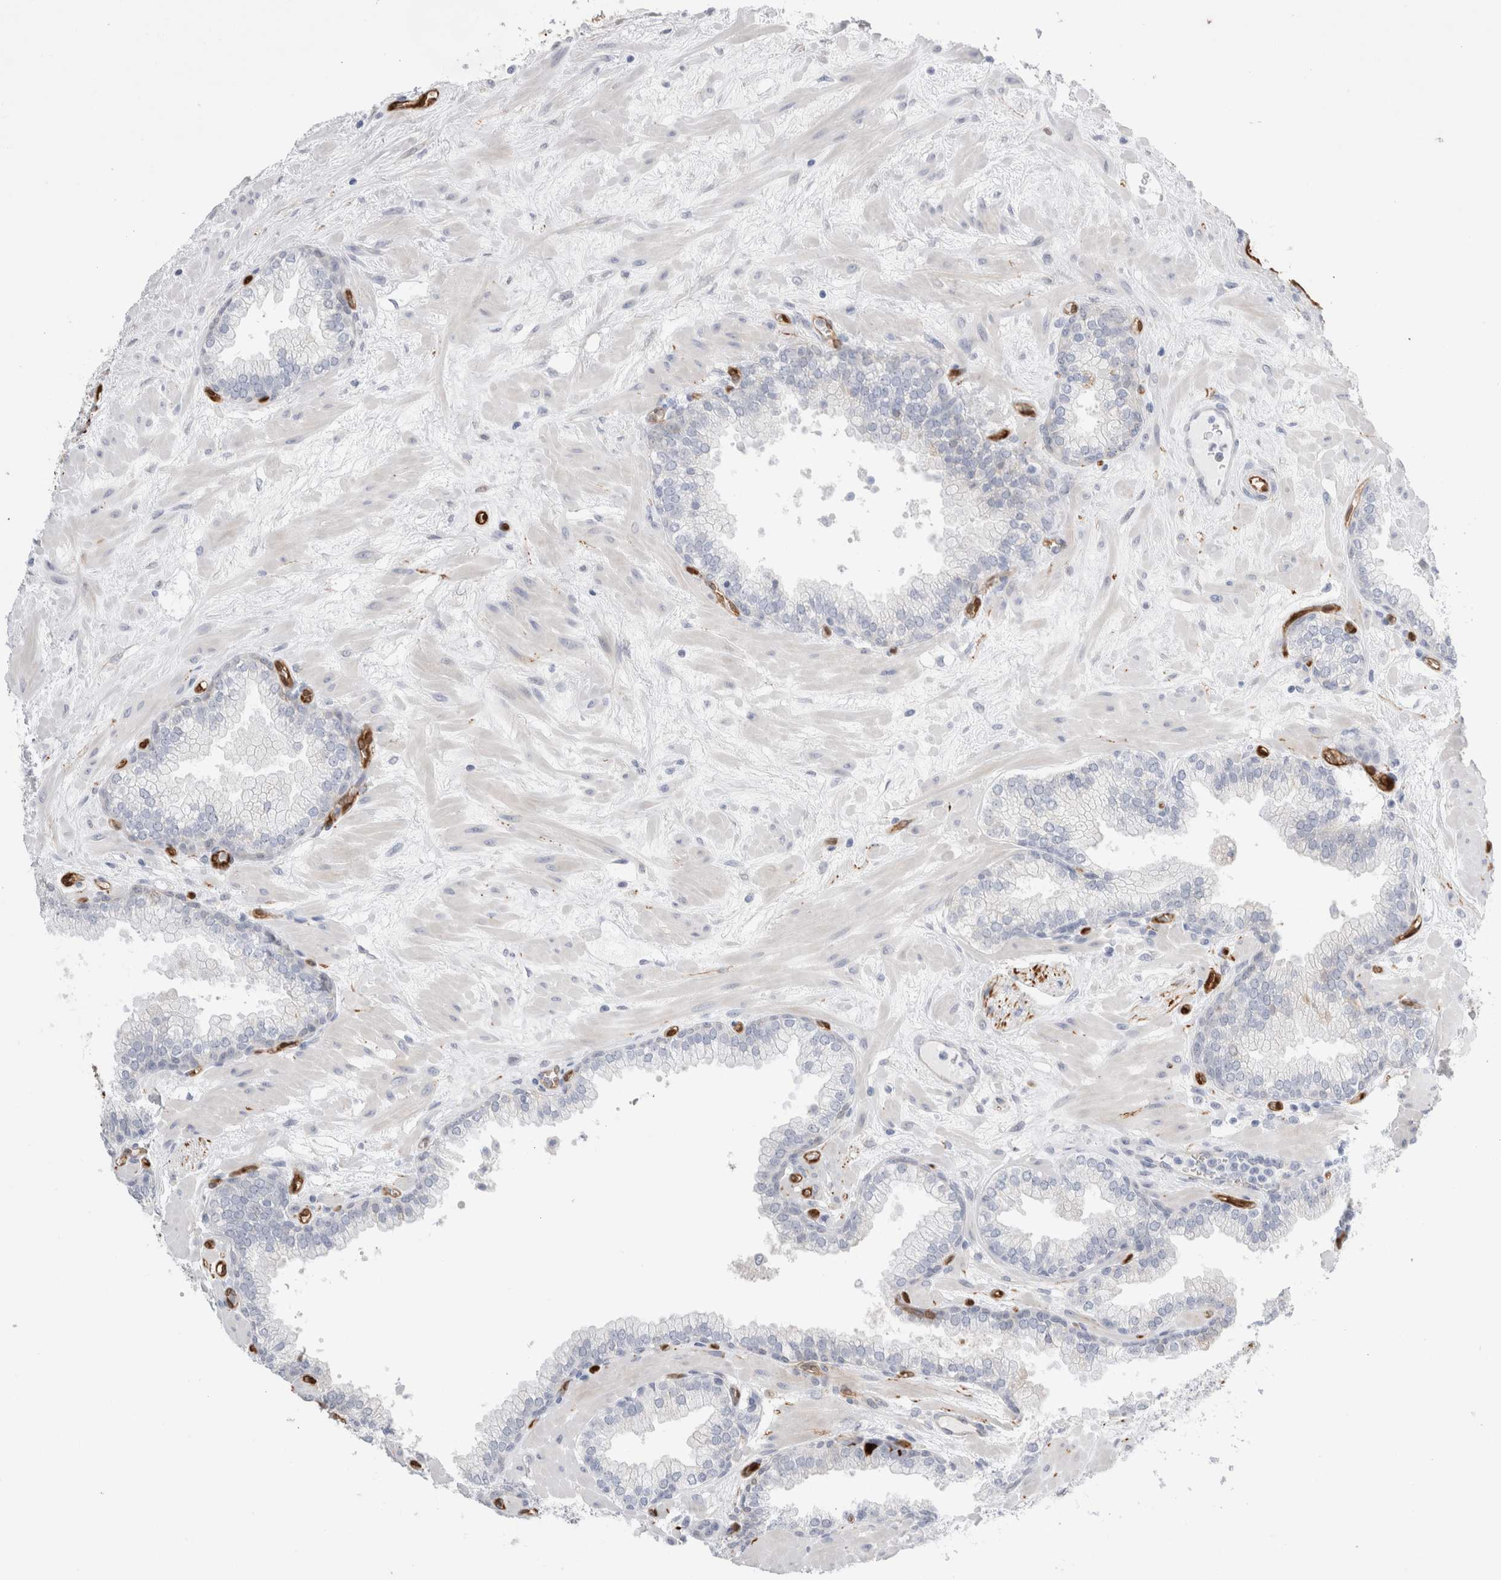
{"staining": {"intensity": "moderate", "quantity": "<25%", "location": "cytoplasmic/membranous,nuclear"}, "tissue": "prostate", "cell_type": "Glandular cells", "image_type": "normal", "snomed": [{"axis": "morphology", "description": "Normal tissue, NOS"}, {"axis": "morphology", "description": "Urothelial carcinoma, Low grade"}, {"axis": "topography", "description": "Urinary bladder"}, {"axis": "topography", "description": "Prostate"}], "caption": "Protein staining exhibits moderate cytoplasmic/membranous,nuclear staining in about <25% of glandular cells in benign prostate.", "gene": "NAPEPLD", "patient": {"sex": "male", "age": 60}}